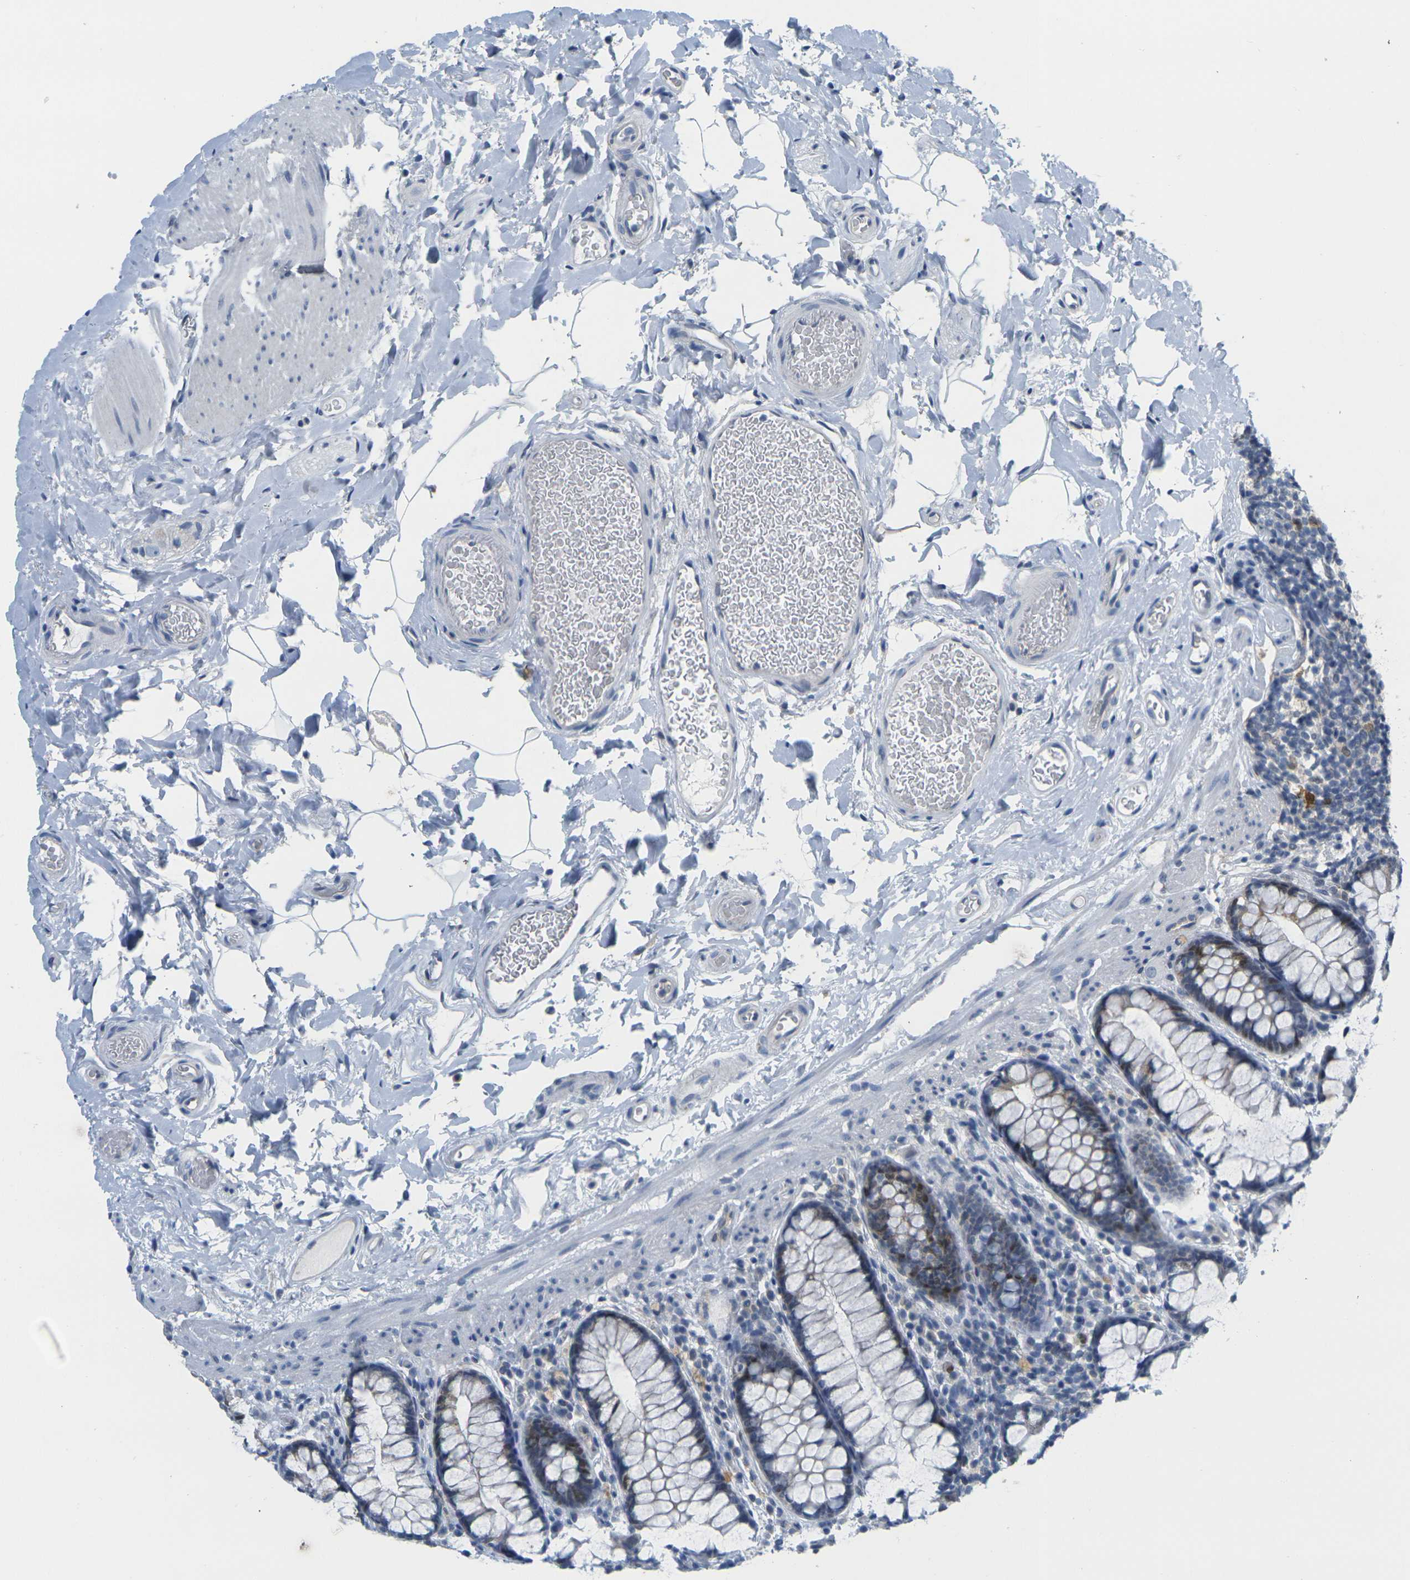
{"staining": {"intensity": "negative", "quantity": "none", "location": "none"}, "tissue": "colon", "cell_type": "Endothelial cells", "image_type": "normal", "snomed": [{"axis": "morphology", "description": "Normal tissue, NOS"}, {"axis": "topography", "description": "Colon"}], "caption": "This is a image of IHC staining of normal colon, which shows no positivity in endothelial cells.", "gene": "CDK2", "patient": {"sex": "female", "age": 80}}